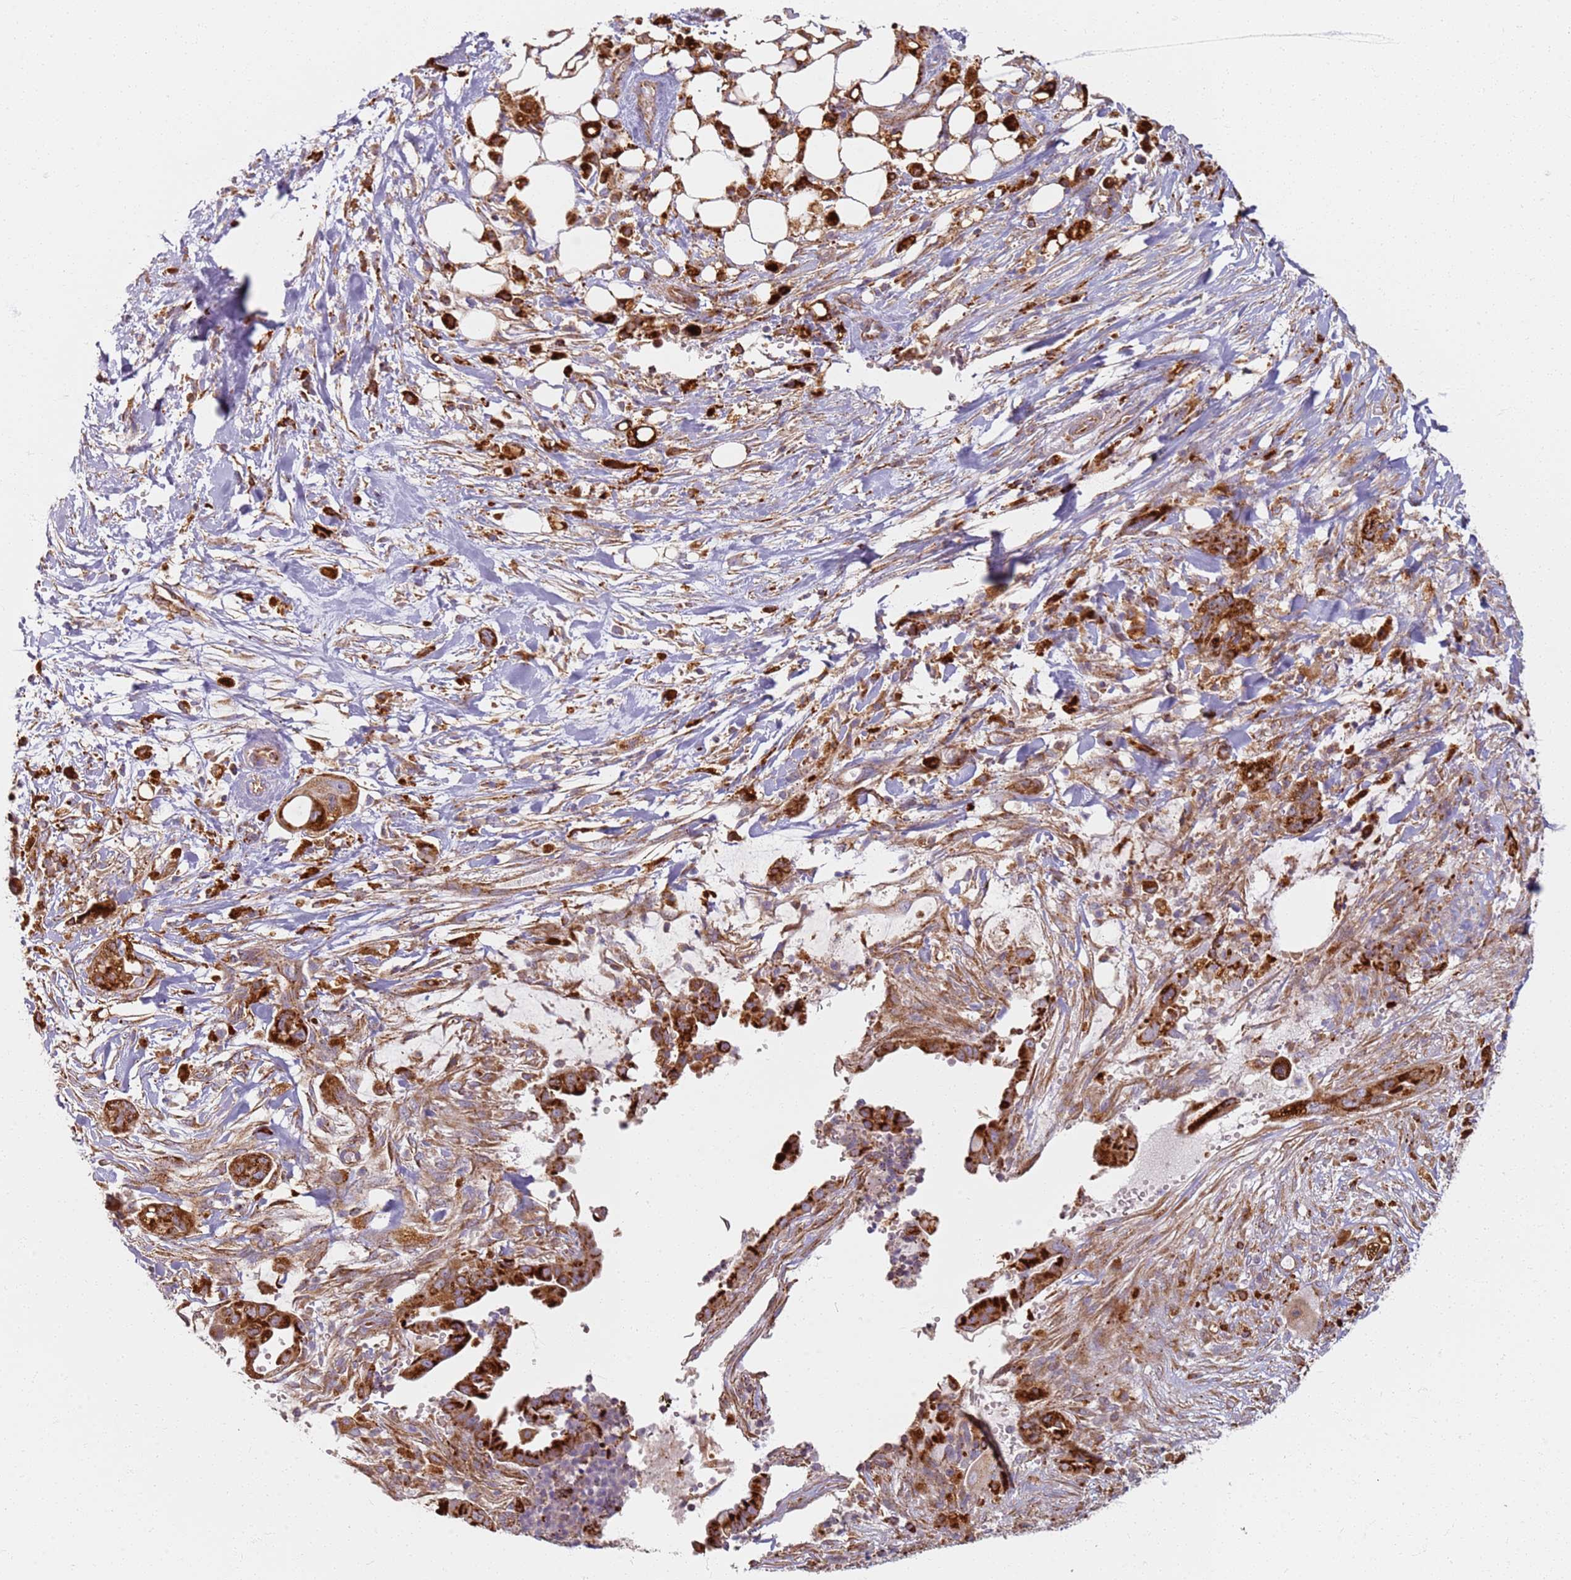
{"staining": {"intensity": "strong", "quantity": ">75%", "location": "cytoplasmic/membranous"}, "tissue": "pancreatic cancer", "cell_type": "Tumor cells", "image_type": "cancer", "snomed": [{"axis": "morphology", "description": "Adenocarcinoma, NOS"}, {"axis": "topography", "description": "Pancreas"}], "caption": "Immunohistochemistry (IHC) of human adenocarcinoma (pancreatic) exhibits high levels of strong cytoplasmic/membranous staining in approximately >75% of tumor cells. The staining is performed using DAB brown chromogen to label protein expression. The nuclei are counter-stained blue using hematoxylin.", "gene": "PROKR2", "patient": {"sex": "male", "age": 44}}